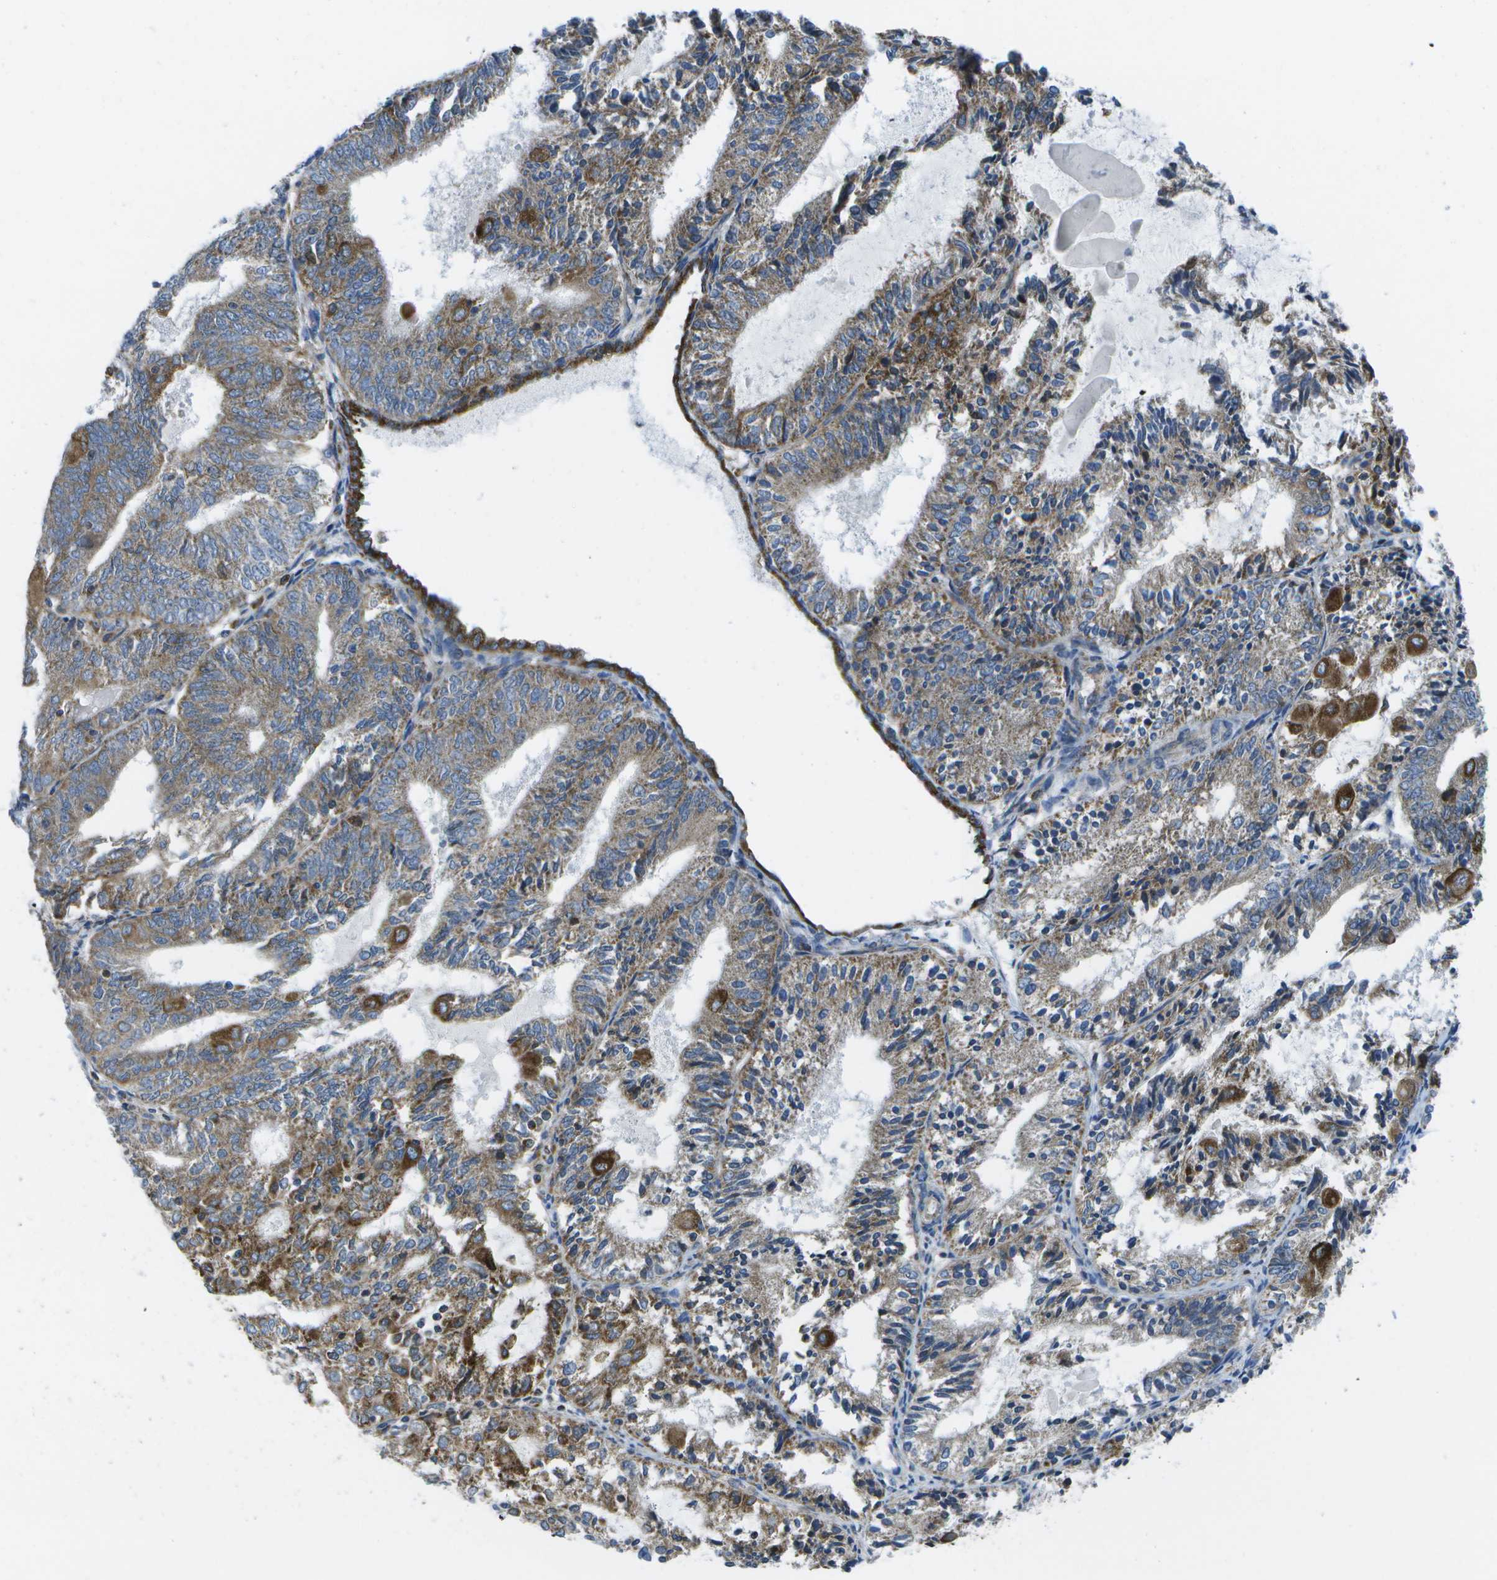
{"staining": {"intensity": "moderate", "quantity": ">75%", "location": "cytoplasmic/membranous"}, "tissue": "endometrial cancer", "cell_type": "Tumor cells", "image_type": "cancer", "snomed": [{"axis": "morphology", "description": "Adenocarcinoma, NOS"}, {"axis": "topography", "description": "Endometrium"}], "caption": "The image shows staining of endometrial adenocarcinoma, revealing moderate cytoplasmic/membranous protein expression (brown color) within tumor cells.", "gene": "GDF5", "patient": {"sex": "female", "age": 81}}